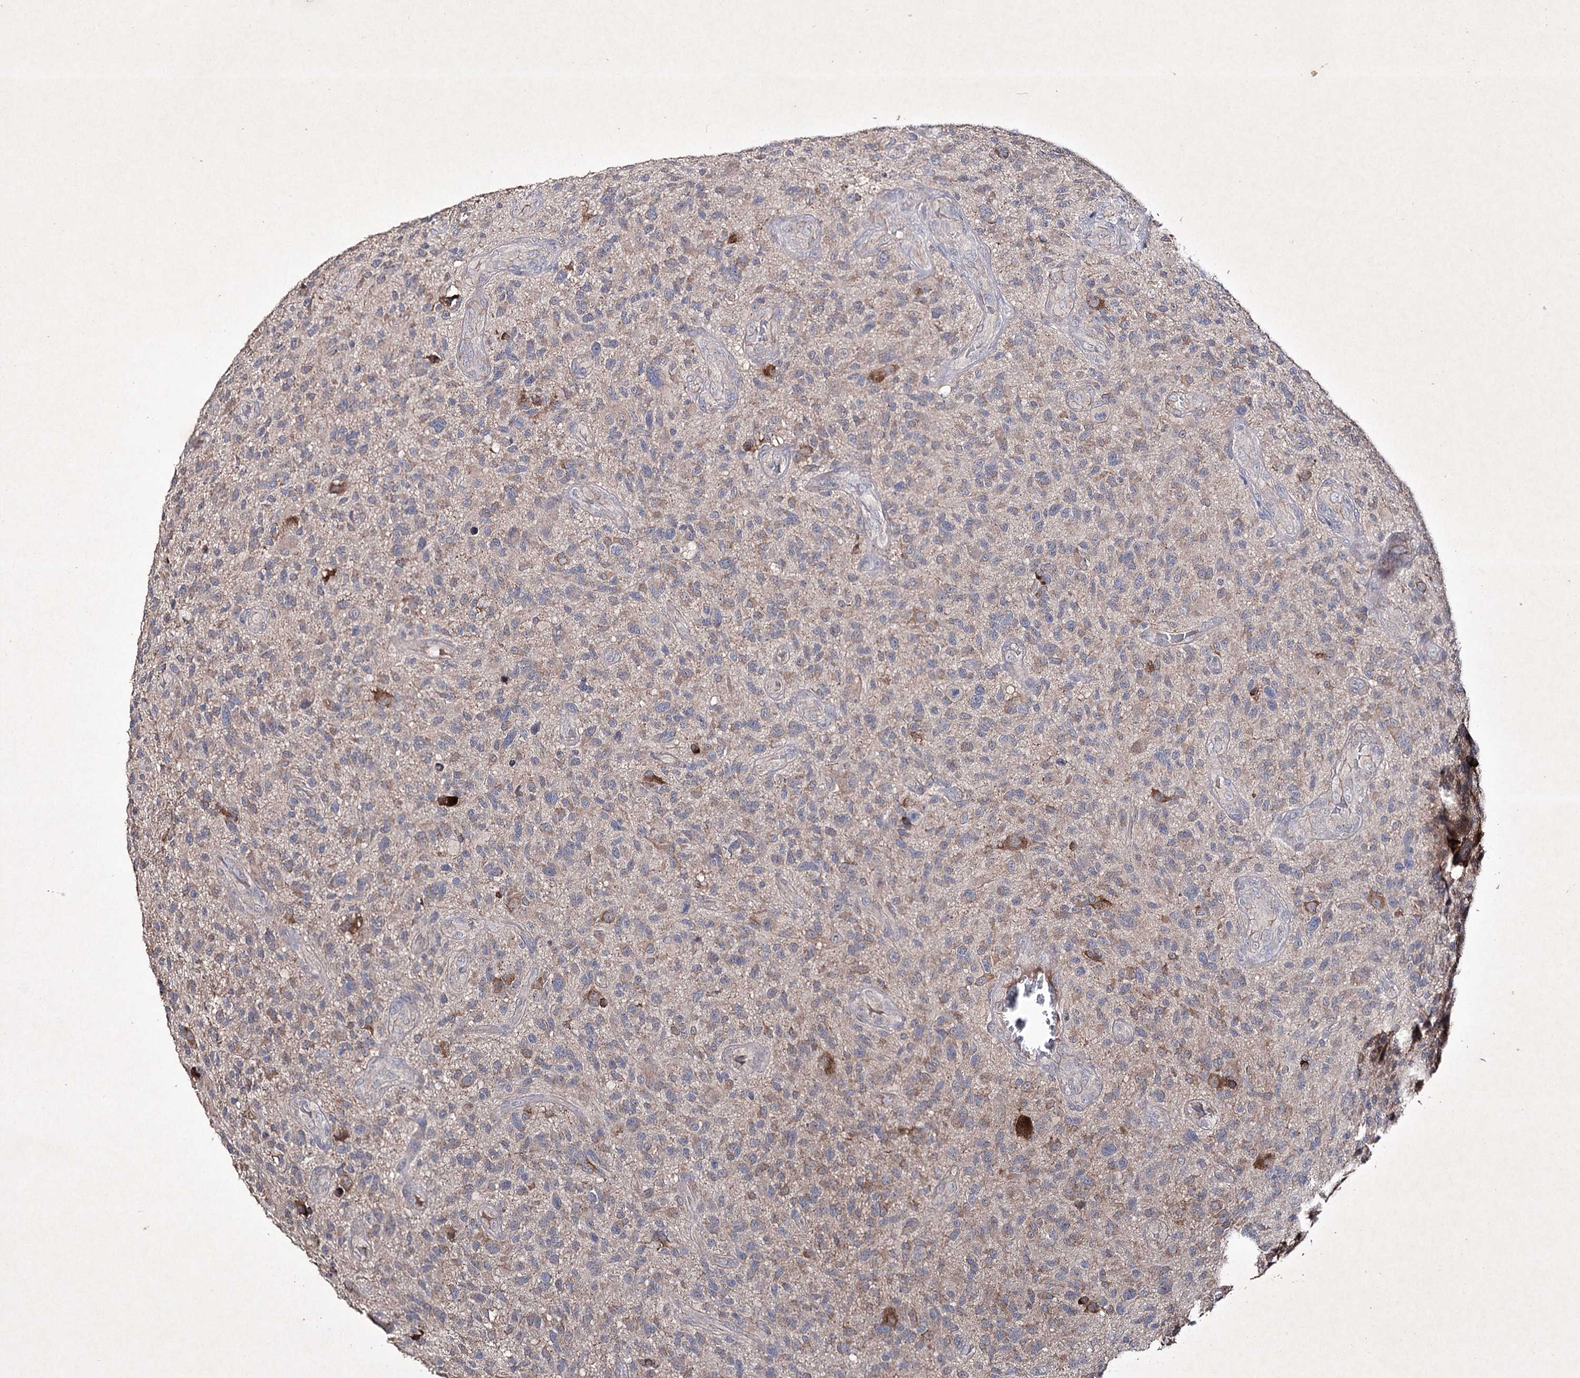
{"staining": {"intensity": "weak", "quantity": "25%-75%", "location": "cytoplasmic/membranous"}, "tissue": "glioma", "cell_type": "Tumor cells", "image_type": "cancer", "snomed": [{"axis": "morphology", "description": "Glioma, malignant, High grade"}, {"axis": "topography", "description": "Brain"}], "caption": "The immunohistochemical stain shows weak cytoplasmic/membranous staining in tumor cells of glioma tissue.", "gene": "SEMA4G", "patient": {"sex": "male", "age": 47}}